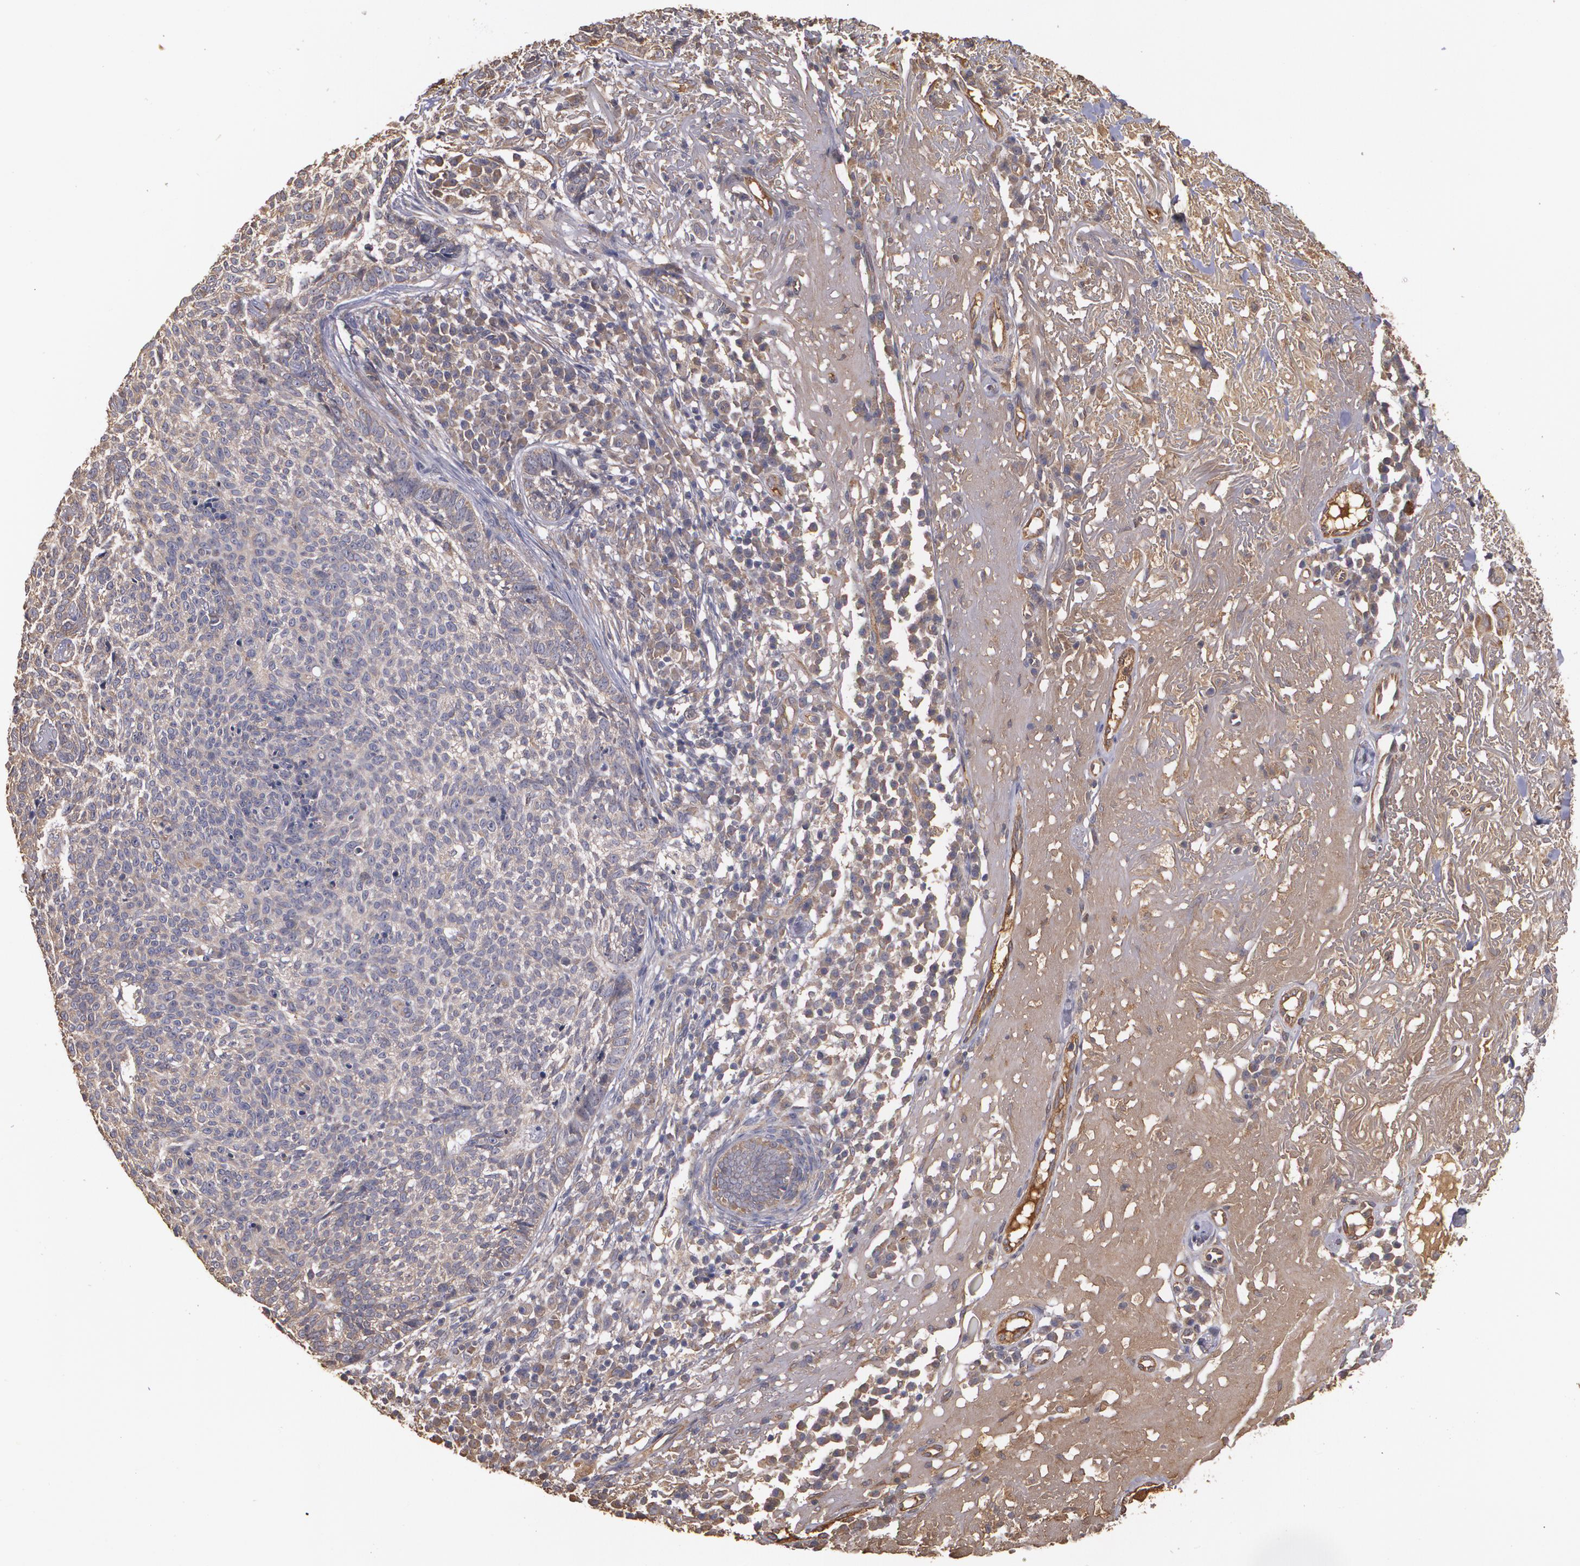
{"staining": {"intensity": "weak", "quantity": ">75%", "location": "cytoplasmic/membranous"}, "tissue": "skin cancer", "cell_type": "Tumor cells", "image_type": "cancer", "snomed": [{"axis": "morphology", "description": "Basal cell carcinoma"}, {"axis": "topography", "description": "Skin"}], "caption": "Immunohistochemistry (IHC) image of neoplastic tissue: skin cancer stained using IHC demonstrates low levels of weak protein expression localized specifically in the cytoplasmic/membranous of tumor cells, appearing as a cytoplasmic/membranous brown color.", "gene": "PON1", "patient": {"sex": "female", "age": 89}}